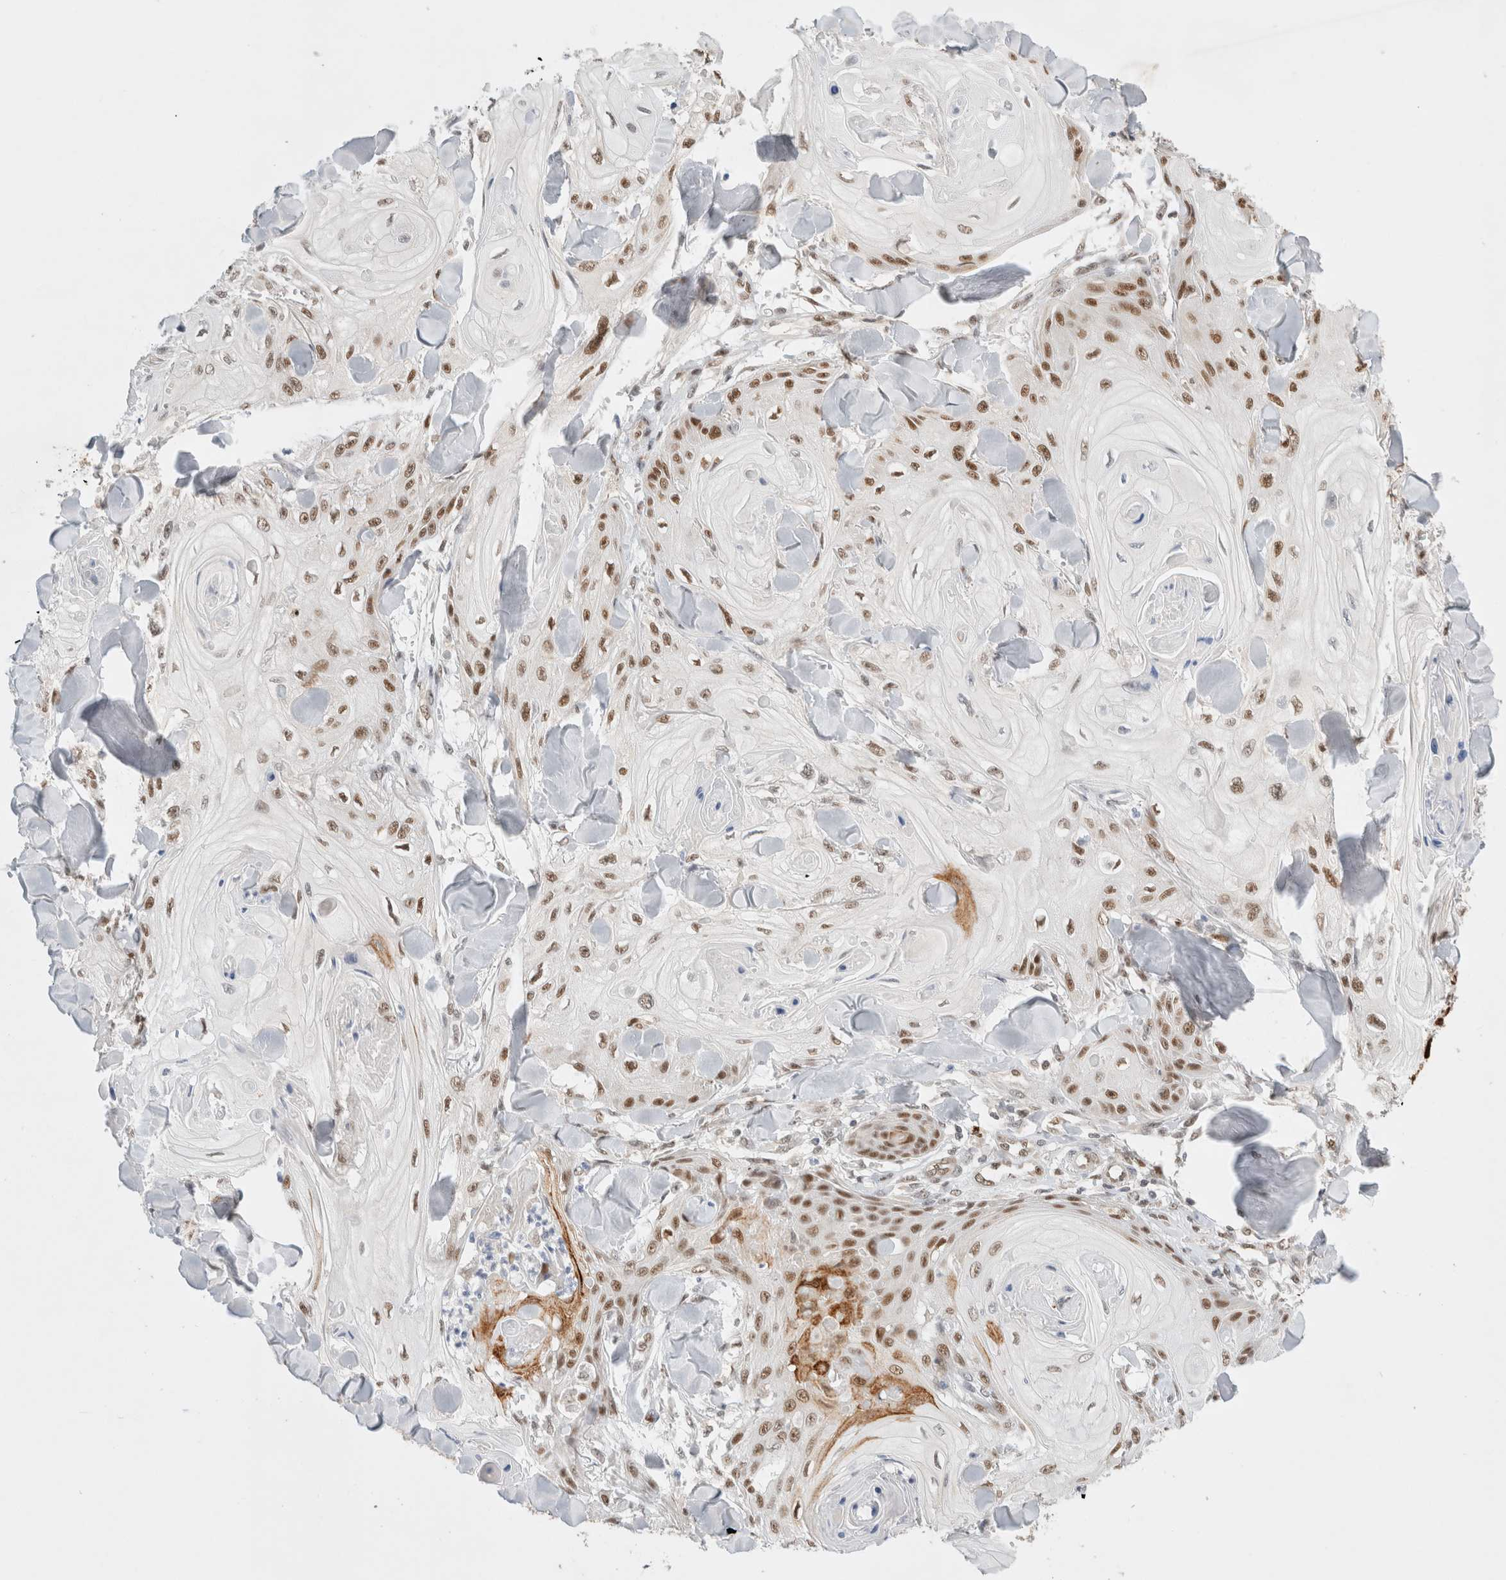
{"staining": {"intensity": "moderate", "quantity": ">75%", "location": "nuclear"}, "tissue": "skin cancer", "cell_type": "Tumor cells", "image_type": "cancer", "snomed": [{"axis": "morphology", "description": "Squamous cell carcinoma, NOS"}, {"axis": "topography", "description": "Skin"}], "caption": "High-magnification brightfield microscopy of squamous cell carcinoma (skin) stained with DAB (brown) and counterstained with hematoxylin (blue). tumor cells exhibit moderate nuclear positivity is present in approximately>75% of cells.", "gene": "GTF2I", "patient": {"sex": "male", "age": 74}}